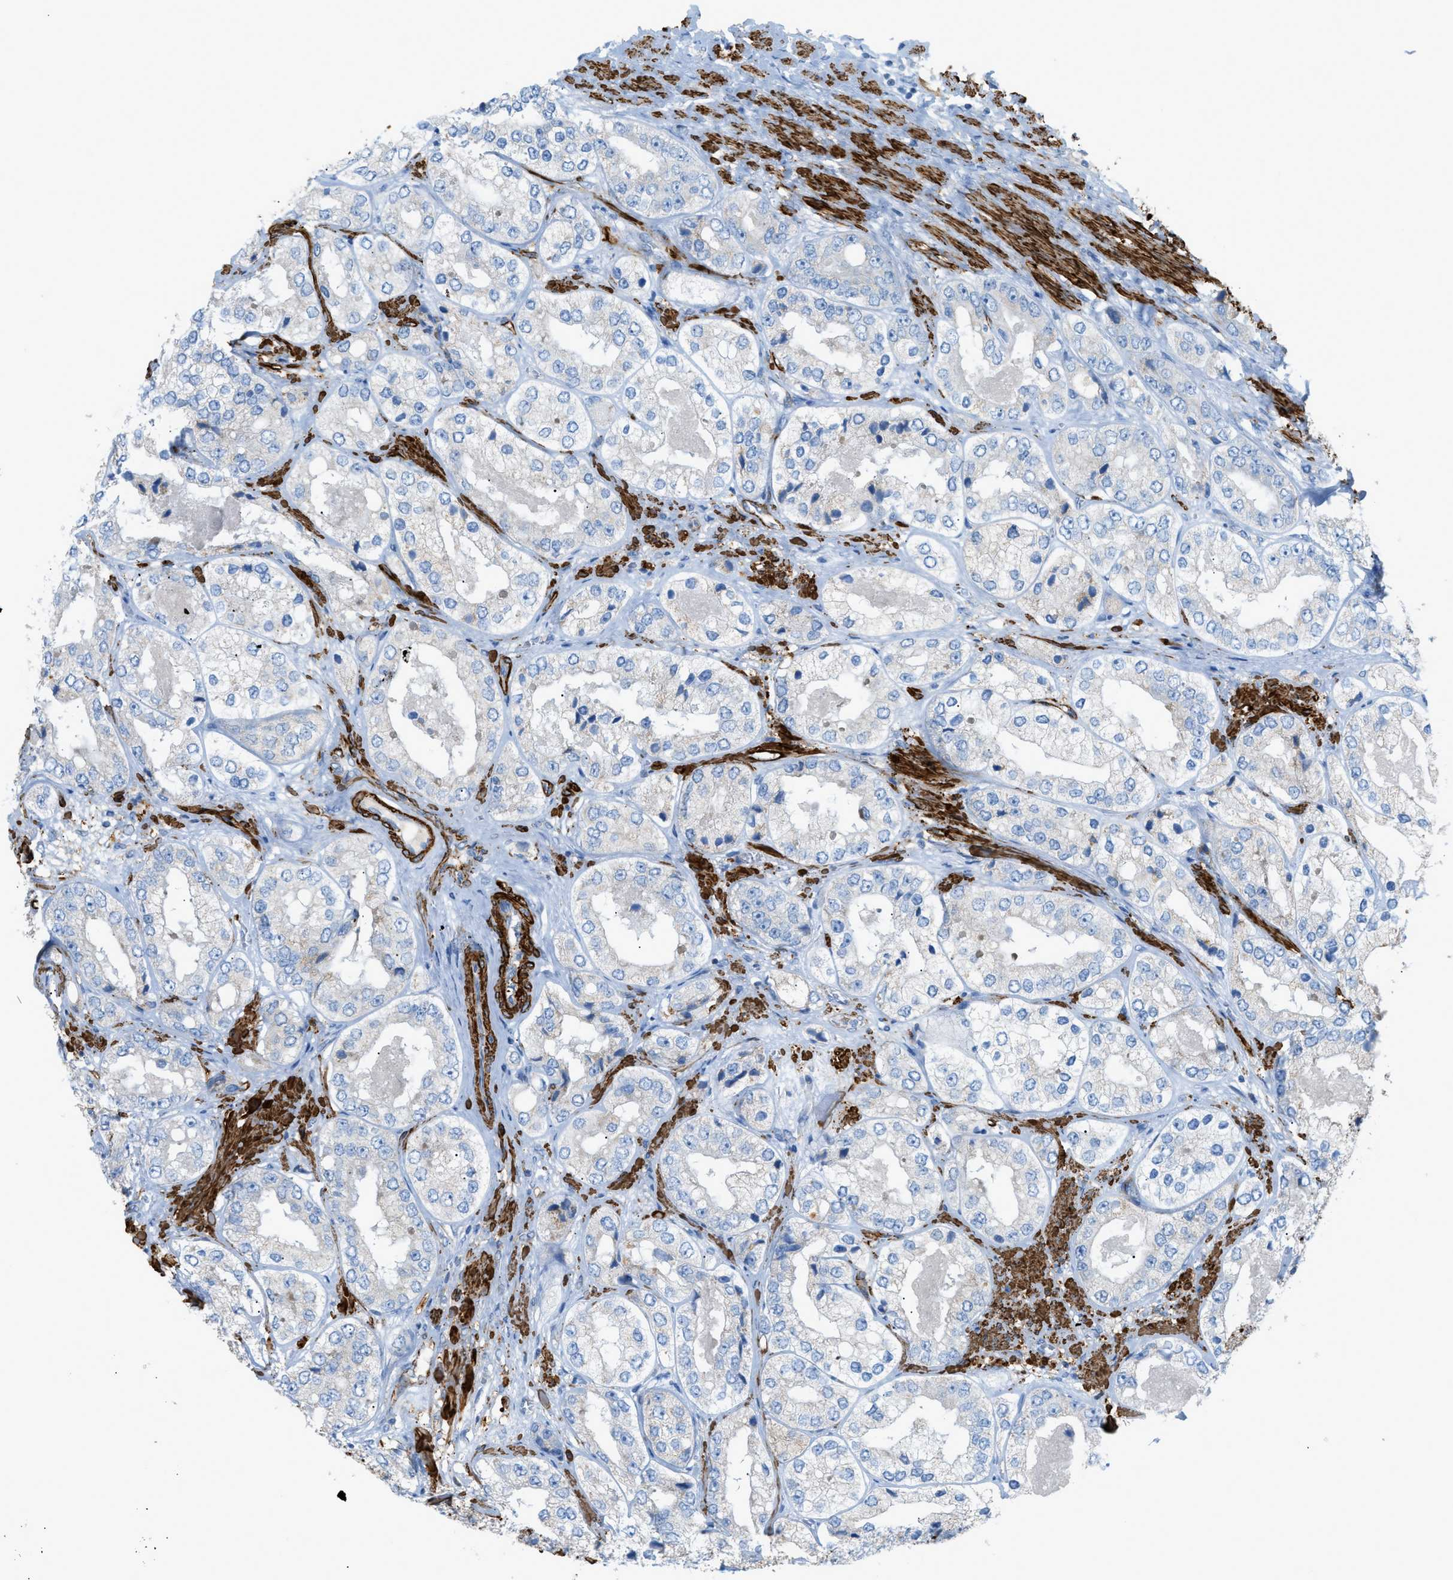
{"staining": {"intensity": "negative", "quantity": "none", "location": "none"}, "tissue": "prostate cancer", "cell_type": "Tumor cells", "image_type": "cancer", "snomed": [{"axis": "morphology", "description": "Adenocarcinoma, High grade"}, {"axis": "topography", "description": "Prostate"}], "caption": "Prostate cancer (high-grade adenocarcinoma) stained for a protein using IHC shows no expression tumor cells.", "gene": "MYH11", "patient": {"sex": "male", "age": 61}}